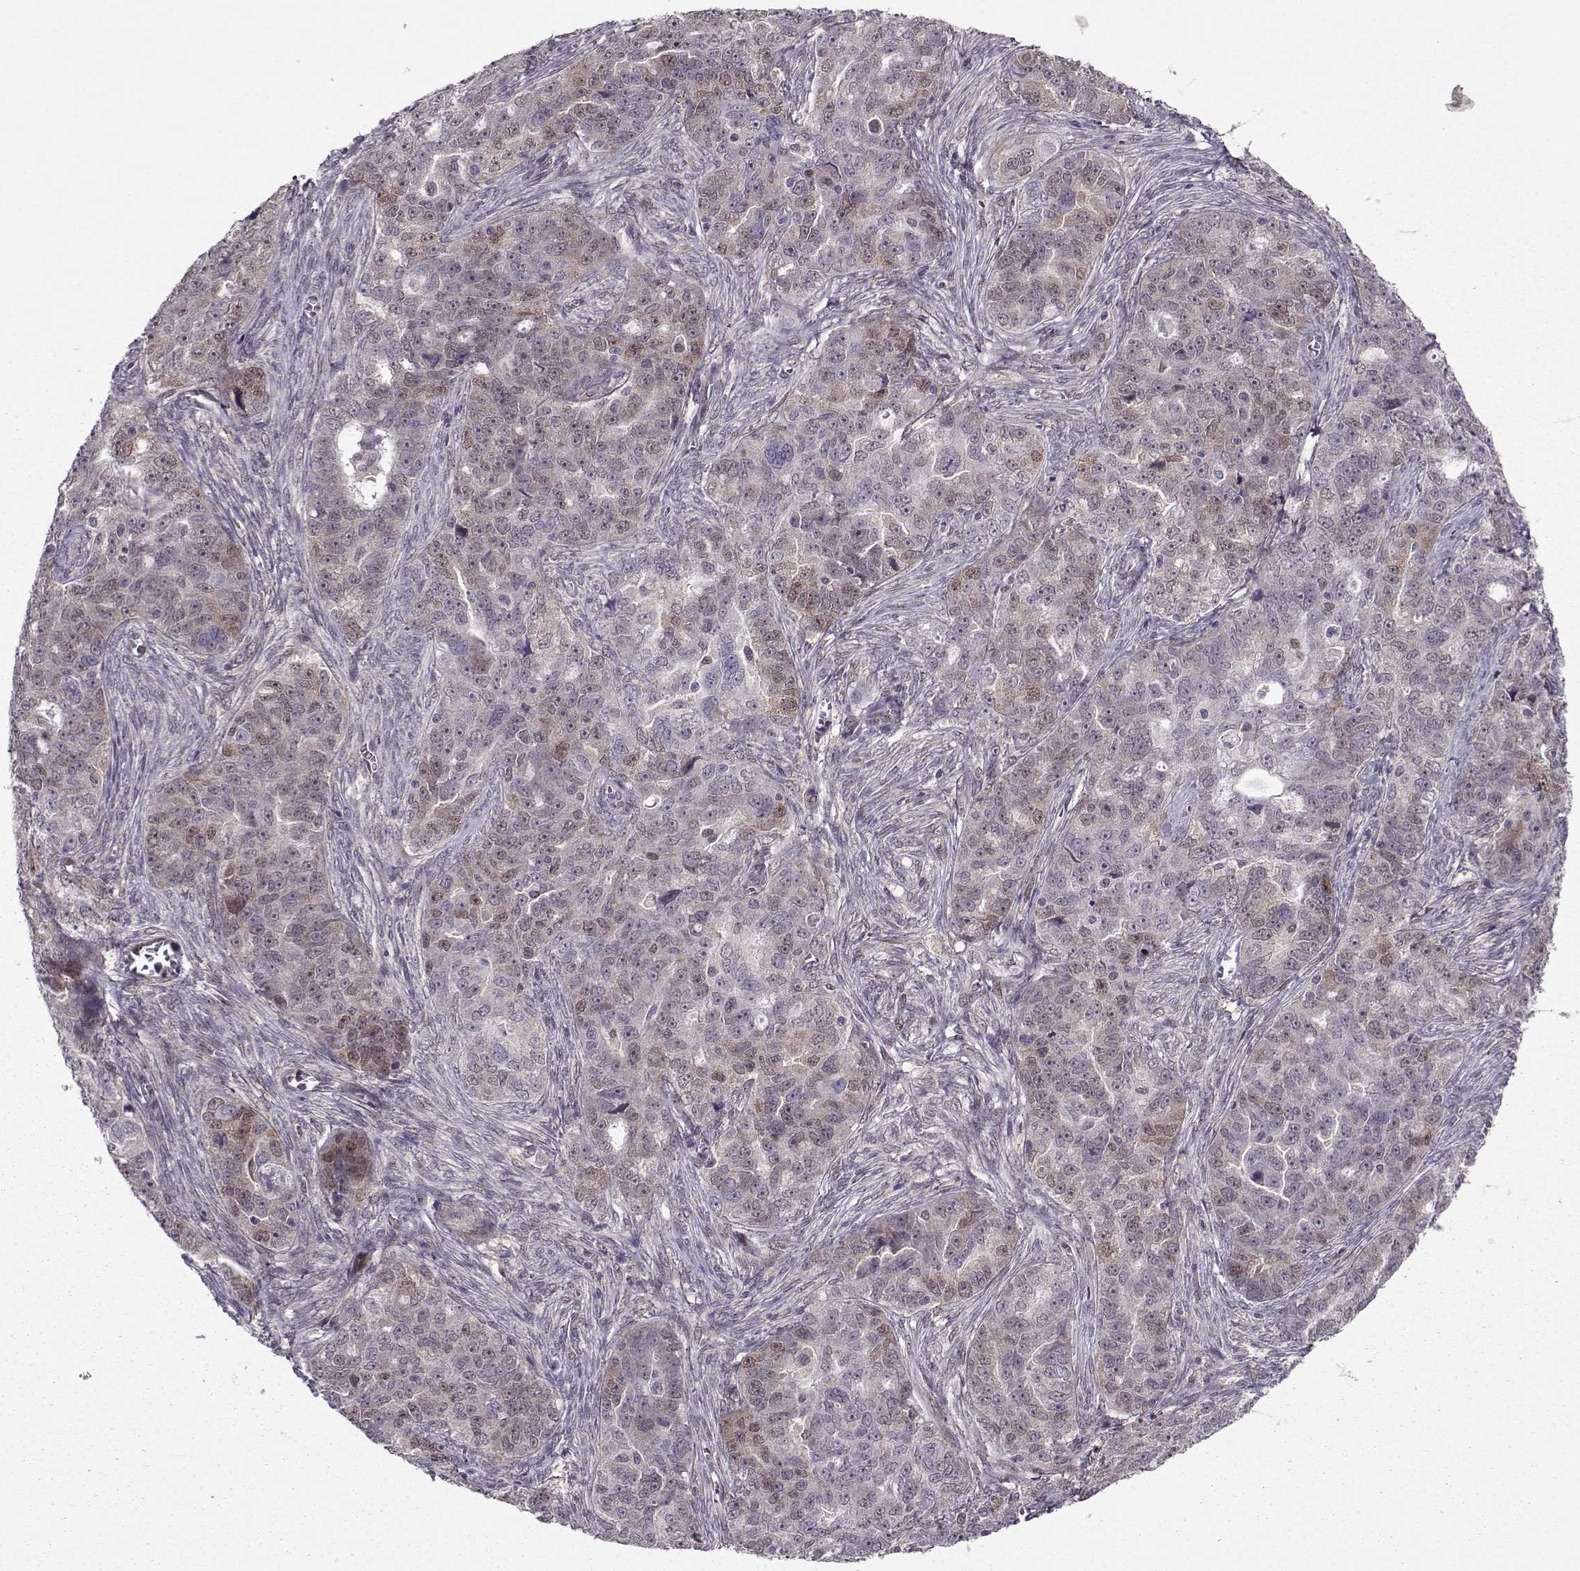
{"staining": {"intensity": "weak", "quantity": "25%-75%", "location": "cytoplasmic/membranous,nuclear"}, "tissue": "ovarian cancer", "cell_type": "Tumor cells", "image_type": "cancer", "snomed": [{"axis": "morphology", "description": "Cystadenocarcinoma, serous, NOS"}, {"axis": "topography", "description": "Ovary"}], "caption": "Brown immunohistochemical staining in ovarian cancer shows weak cytoplasmic/membranous and nuclear positivity in about 25%-75% of tumor cells.", "gene": "CDK4", "patient": {"sex": "female", "age": 51}}